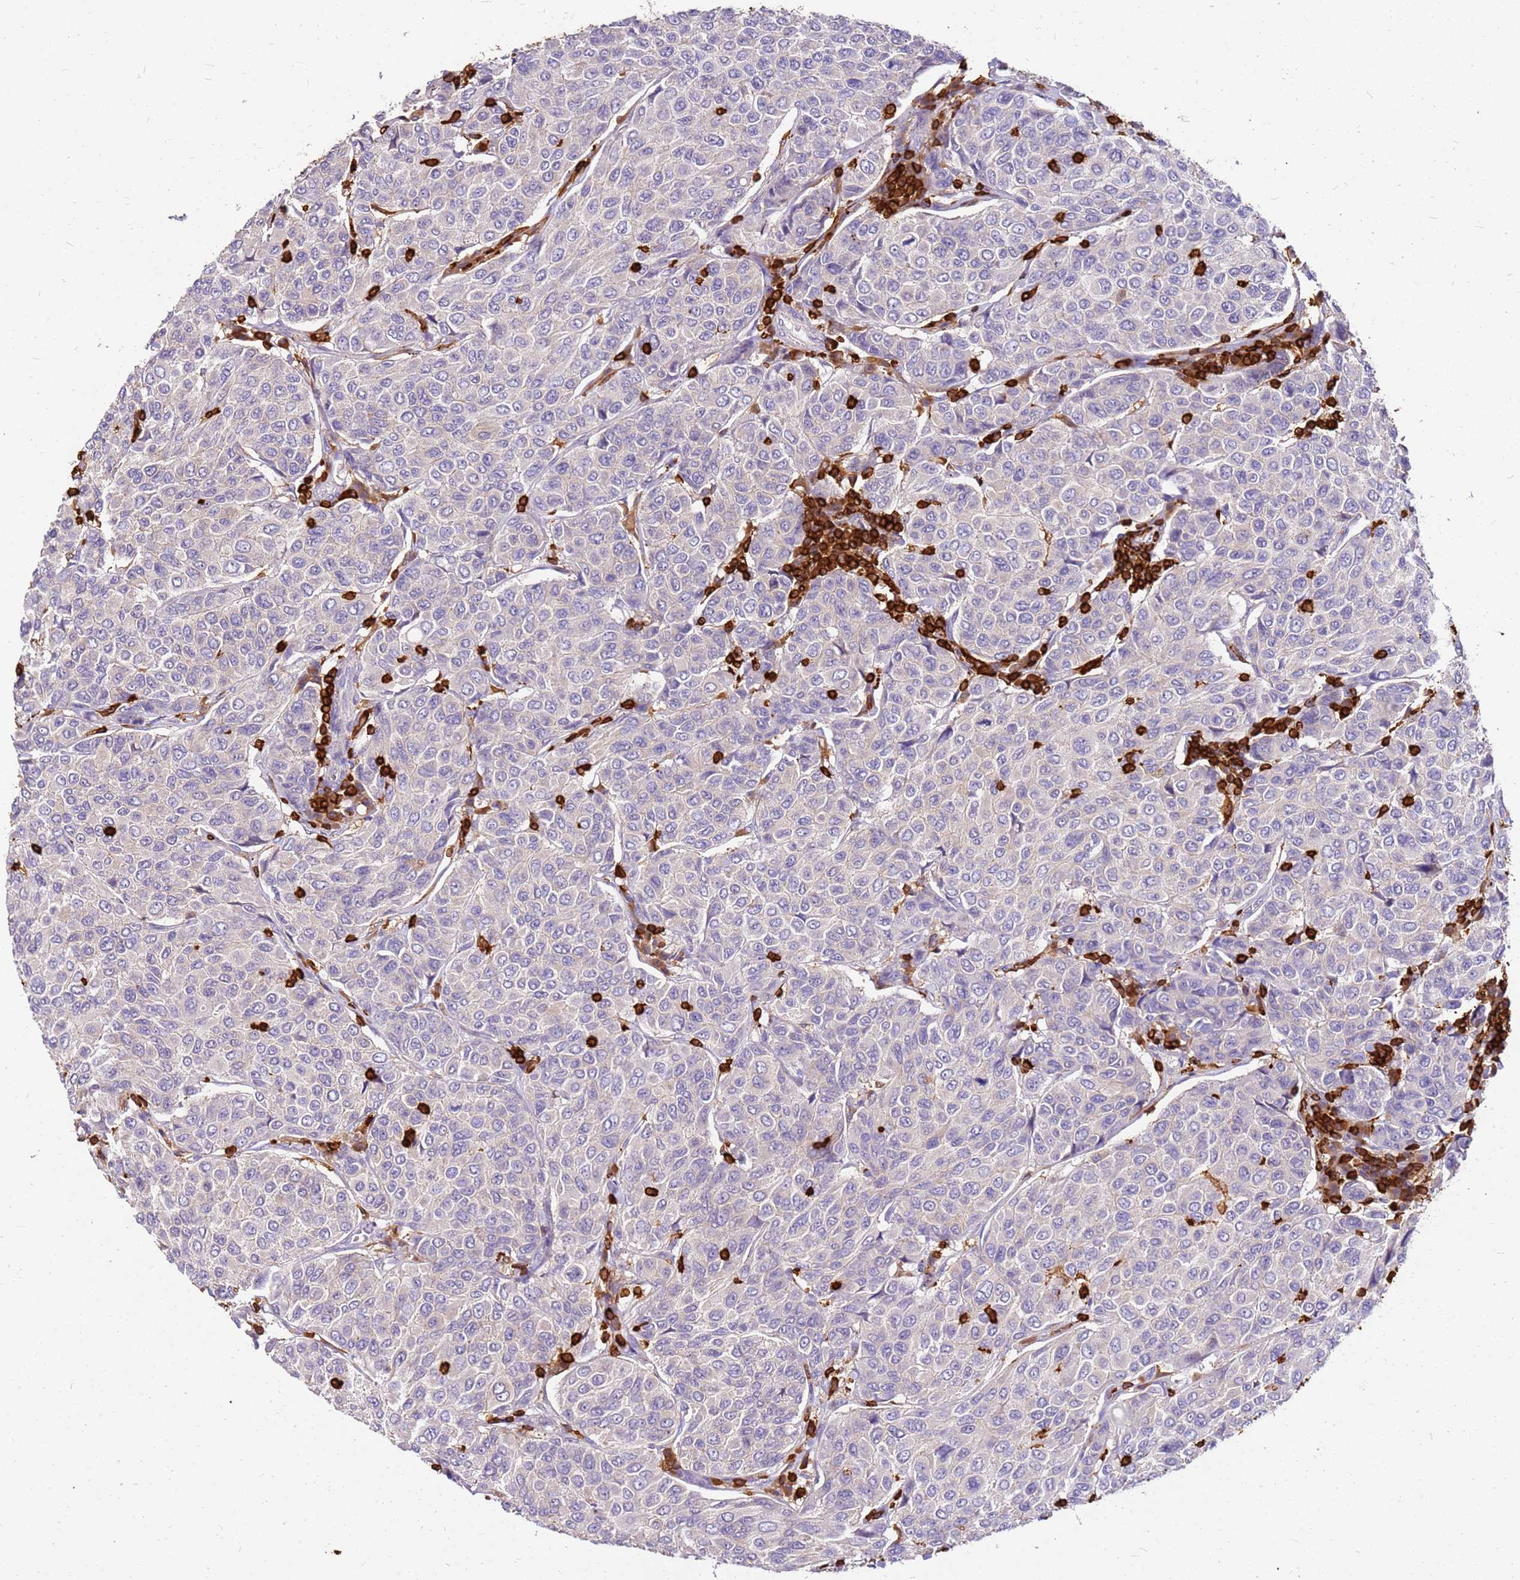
{"staining": {"intensity": "negative", "quantity": "none", "location": "none"}, "tissue": "breast cancer", "cell_type": "Tumor cells", "image_type": "cancer", "snomed": [{"axis": "morphology", "description": "Duct carcinoma"}, {"axis": "topography", "description": "Breast"}], "caption": "An immunohistochemistry histopathology image of breast intraductal carcinoma is shown. There is no staining in tumor cells of breast intraductal carcinoma.", "gene": "CORO1A", "patient": {"sex": "female", "age": 55}}